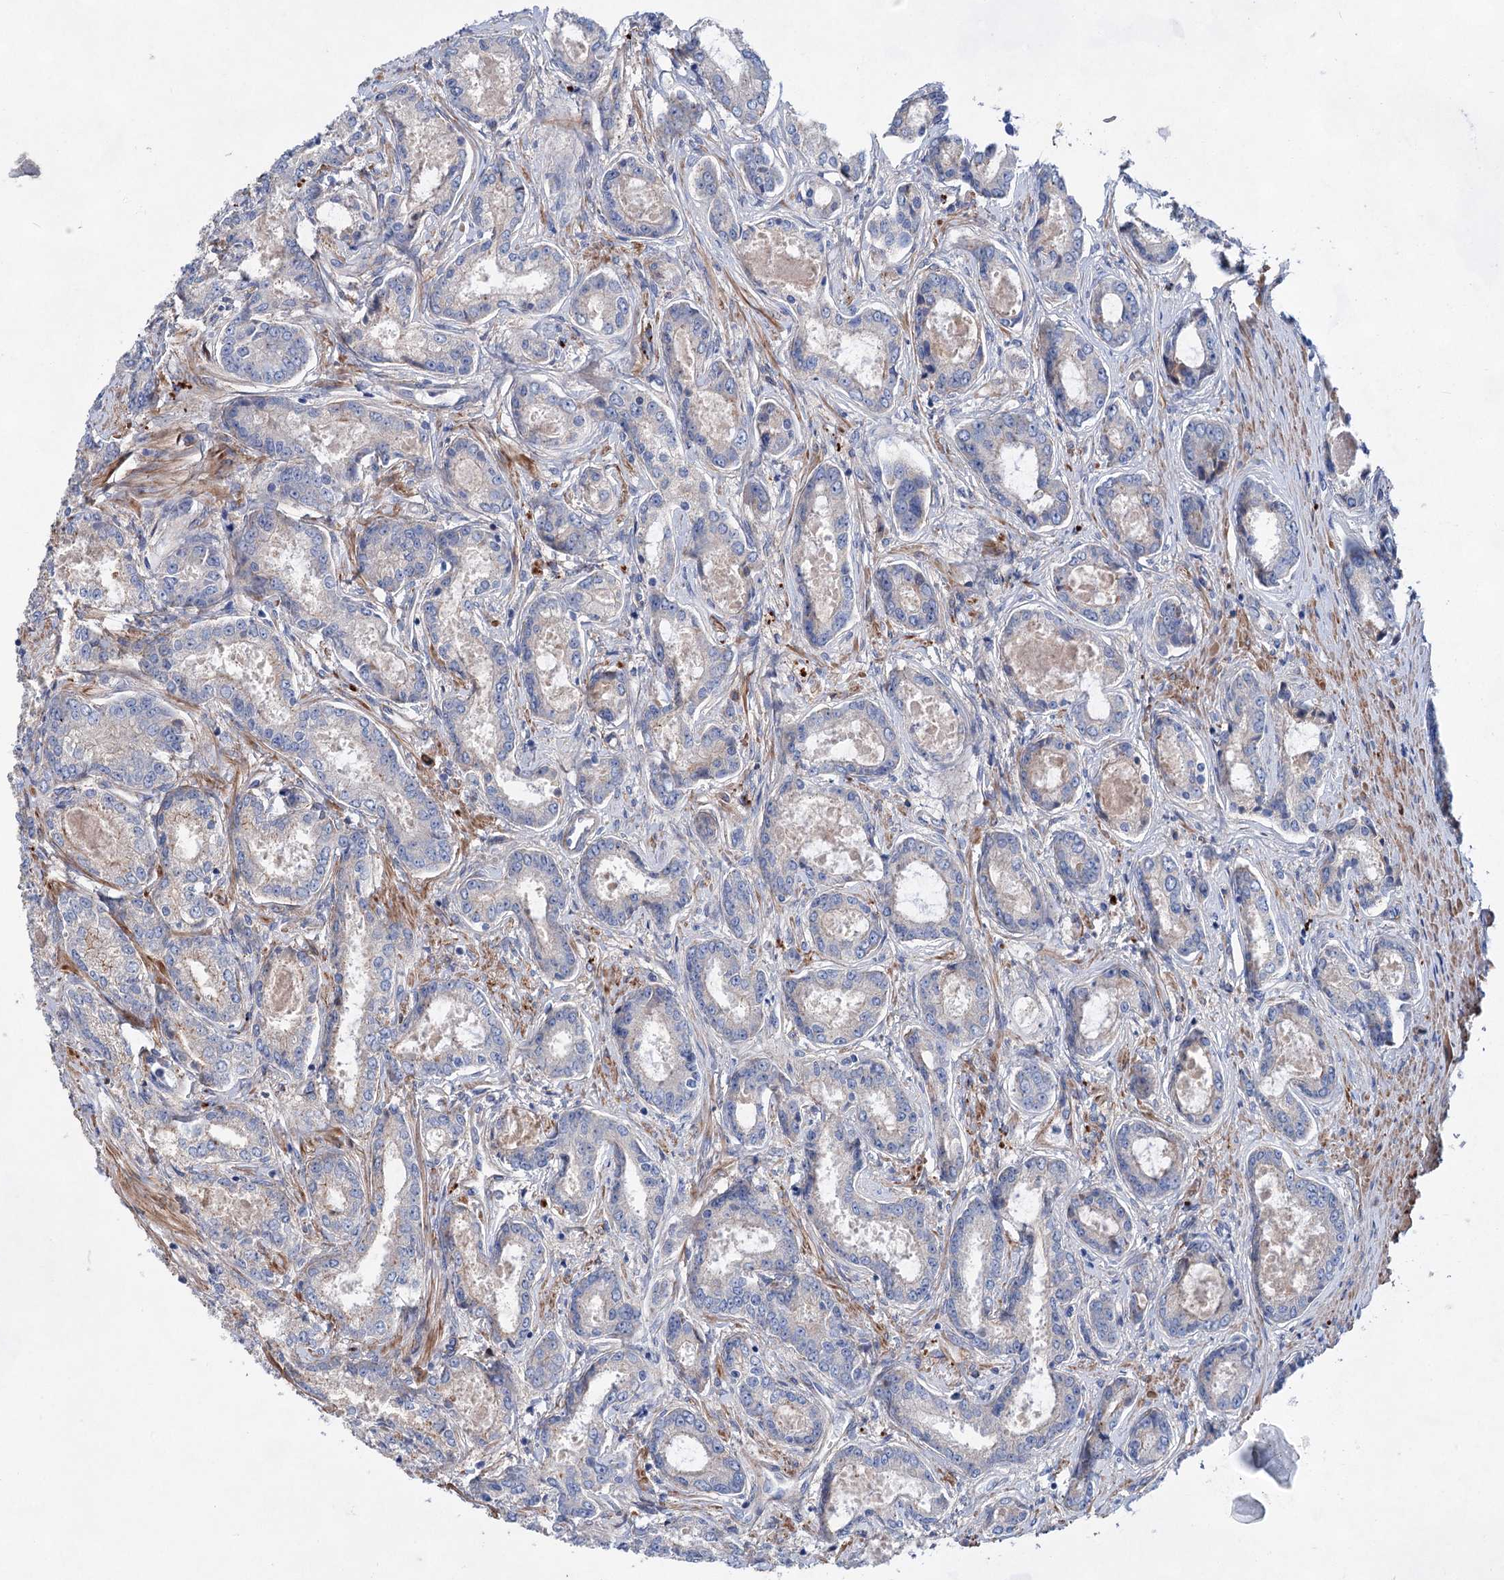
{"staining": {"intensity": "negative", "quantity": "none", "location": "none"}, "tissue": "prostate cancer", "cell_type": "Tumor cells", "image_type": "cancer", "snomed": [{"axis": "morphology", "description": "Adenocarcinoma, Low grade"}, {"axis": "topography", "description": "Prostate"}], "caption": "This is a micrograph of IHC staining of prostate cancer, which shows no staining in tumor cells.", "gene": "GPR155", "patient": {"sex": "male", "age": 68}}